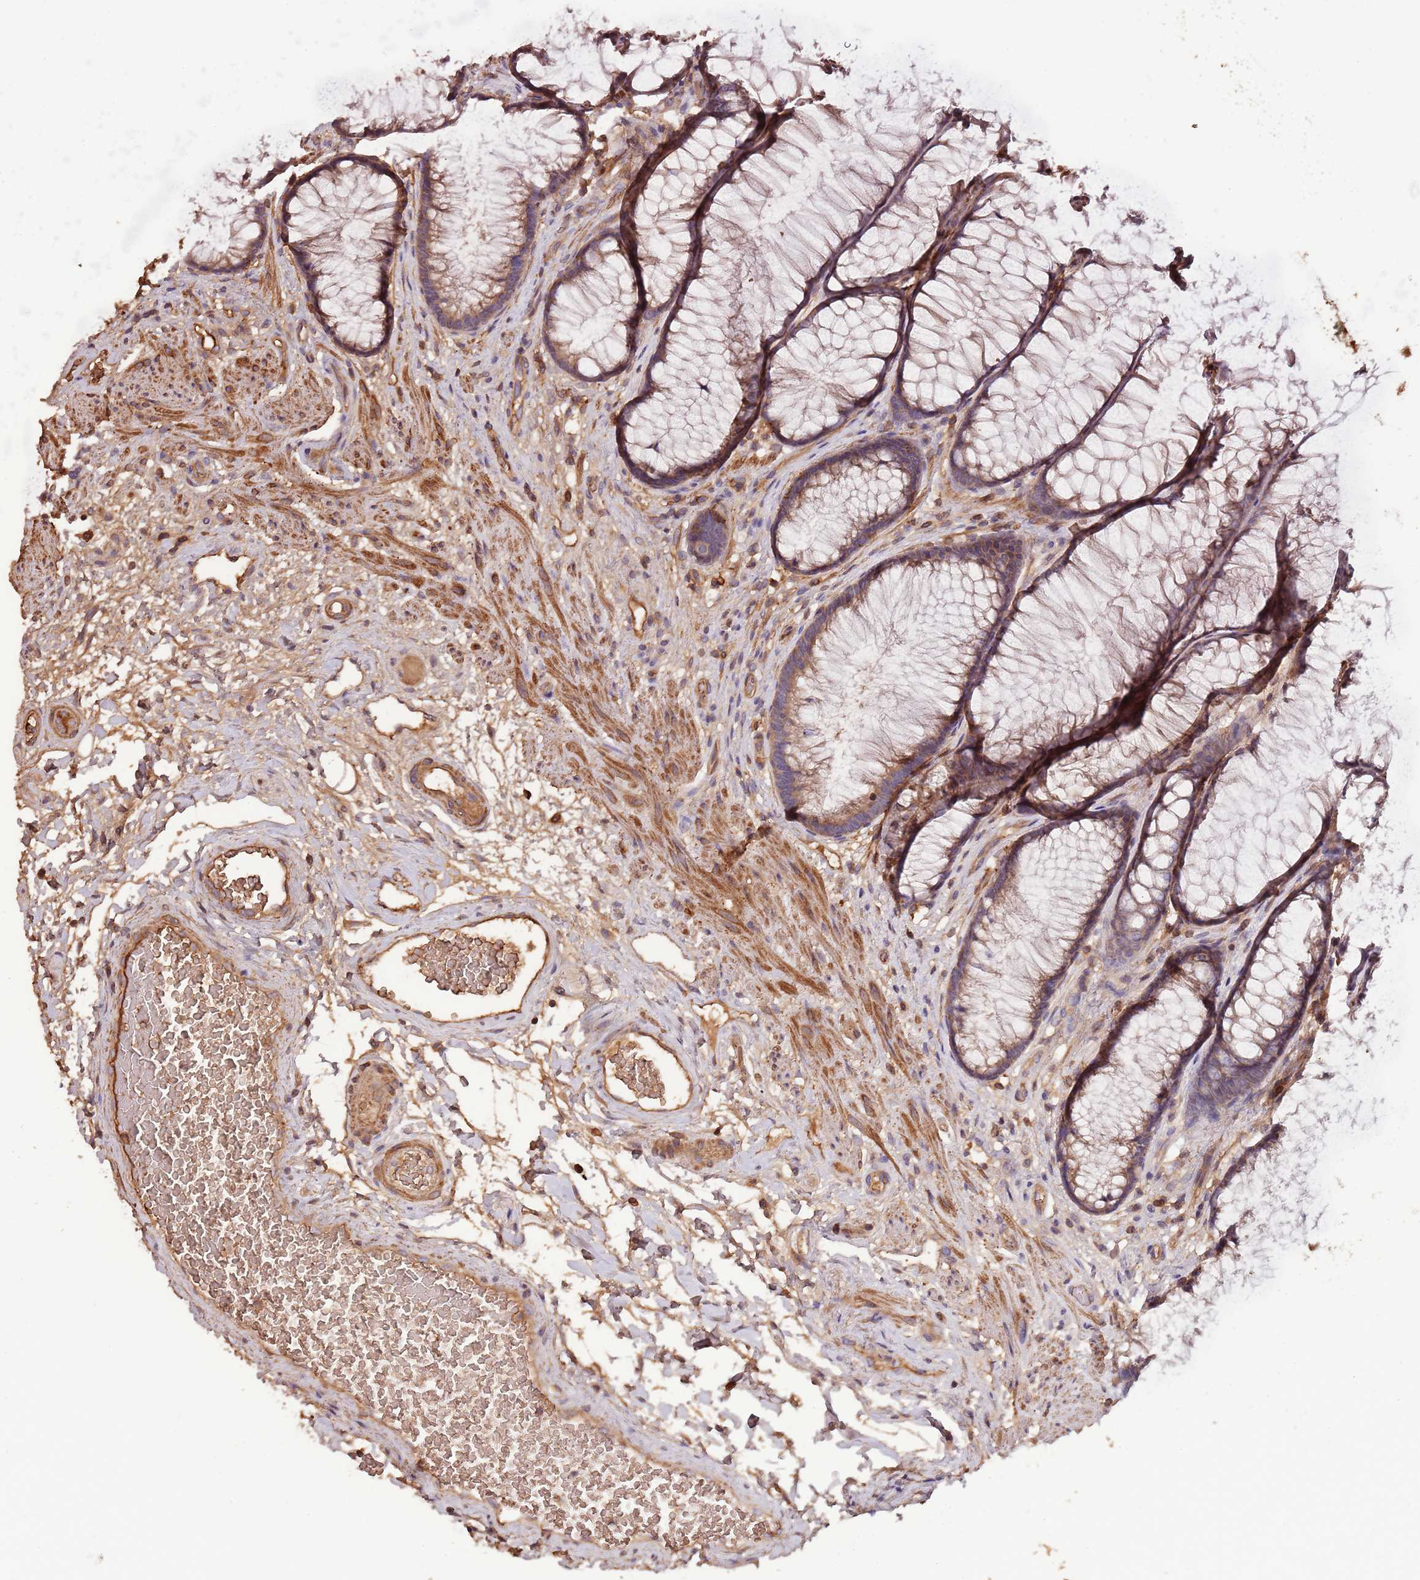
{"staining": {"intensity": "moderate", "quantity": ">75%", "location": "cytoplasmic/membranous"}, "tissue": "colon", "cell_type": "Endothelial cells", "image_type": "normal", "snomed": [{"axis": "morphology", "description": "Normal tissue, NOS"}, {"axis": "topography", "description": "Colon"}], "caption": "Immunohistochemical staining of unremarkable human colon displays moderate cytoplasmic/membranous protein staining in approximately >75% of endothelial cells.", "gene": "DENR", "patient": {"sex": "female", "age": 82}}